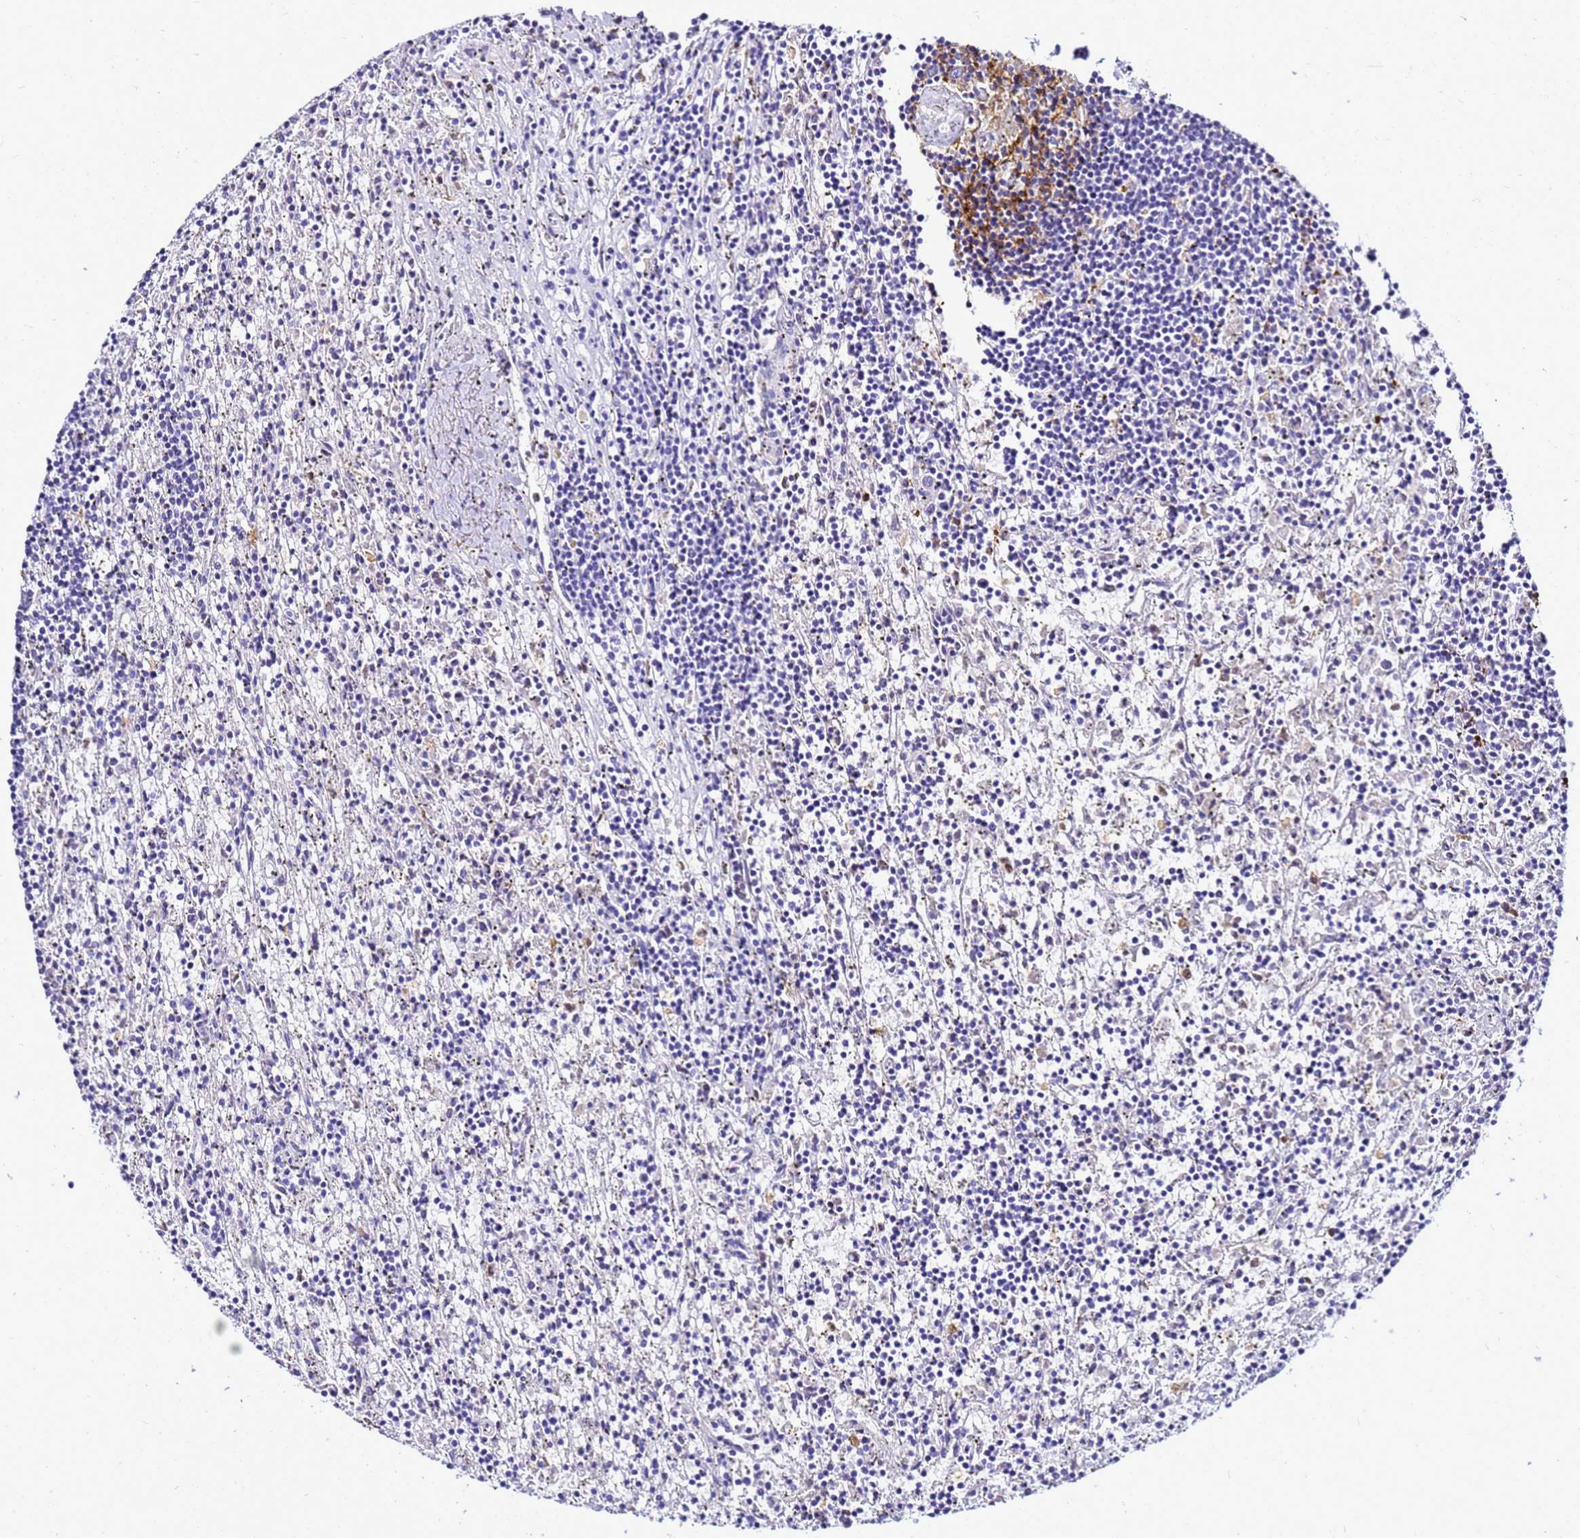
{"staining": {"intensity": "negative", "quantity": "none", "location": "none"}, "tissue": "lymphoma", "cell_type": "Tumor cells", "image_type": "cancer", "snomed": [{"axis": "morphology", "description": "Malignant lymphoma, non-Hodgkin's type, Low grade"}, {"axis": "topography", "description": "Spleen"}], "caption": "Lymphoma stained for a protein using immunohistochemistry shows no positivity tumor cells.", "gene": "CSTA", "patient": {"sex": "male", "age": 76}}